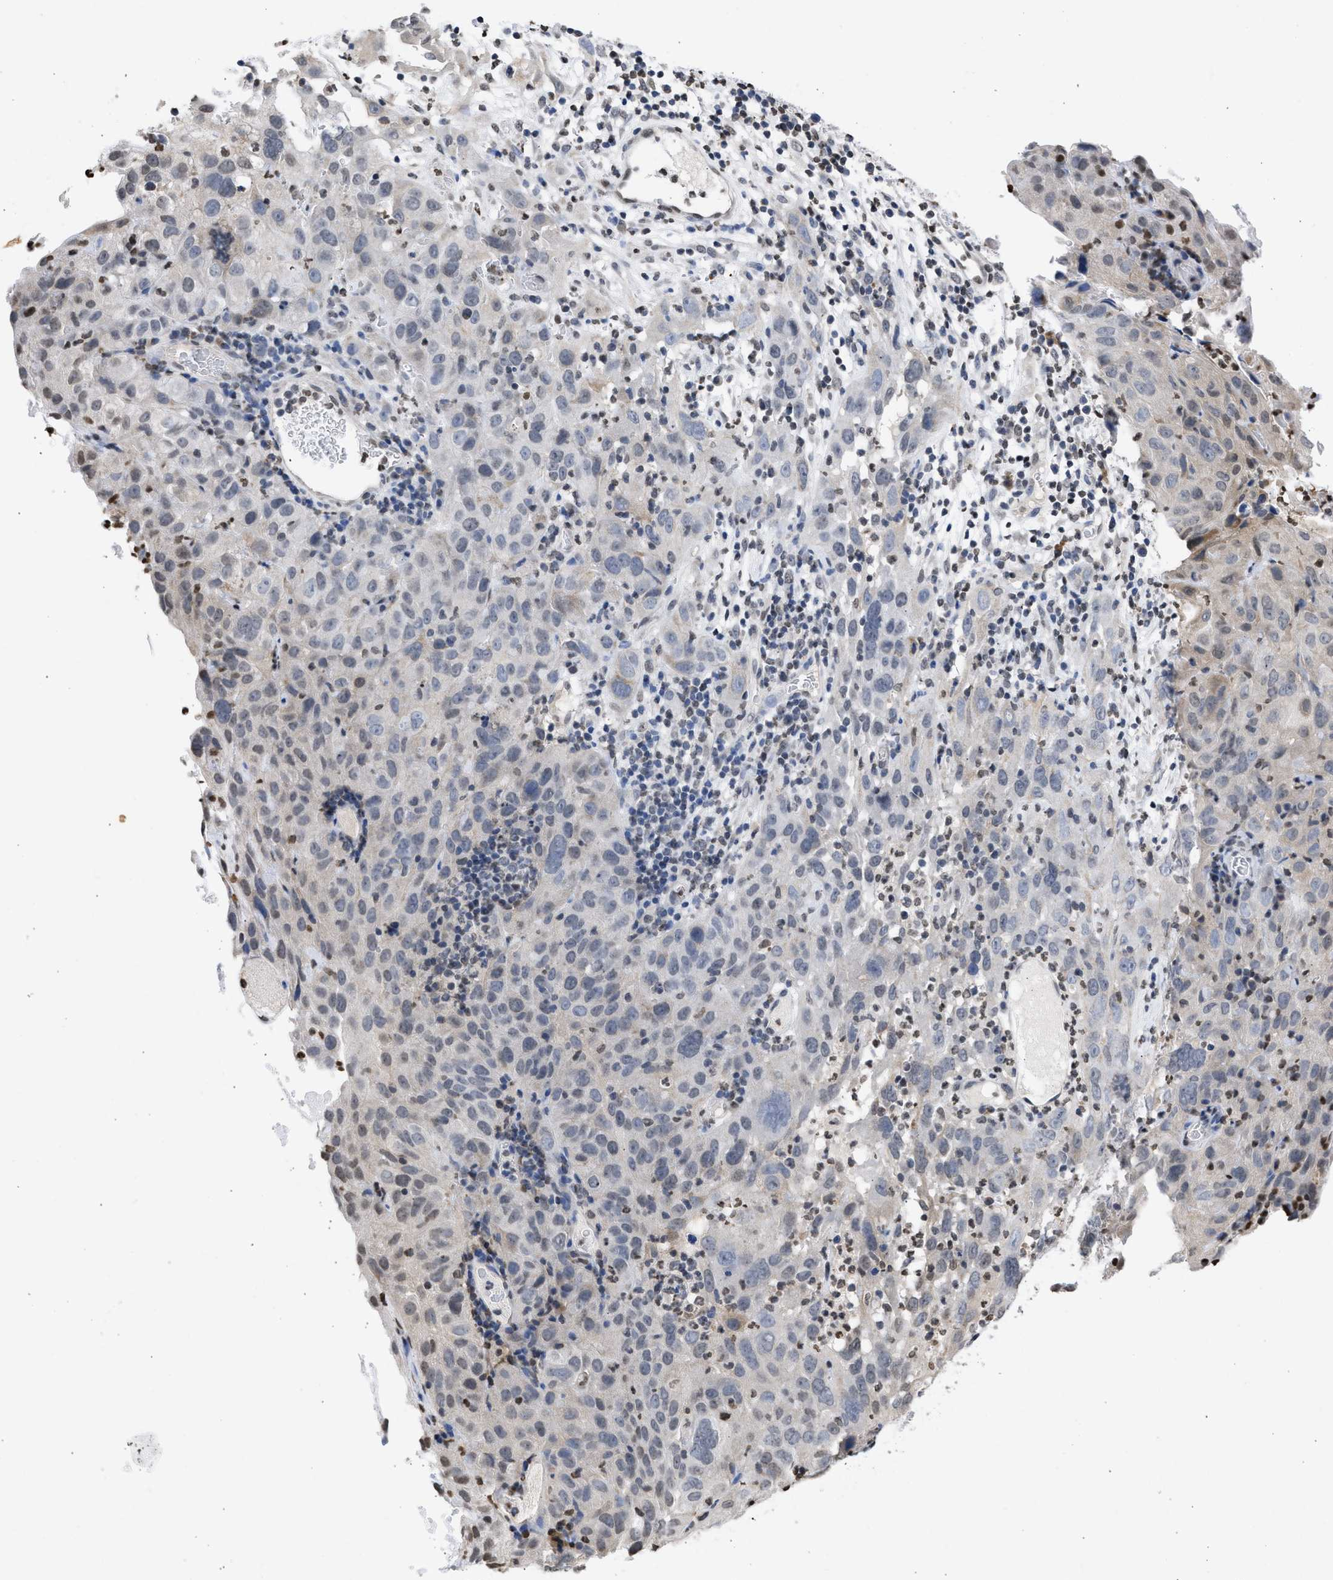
{"staining": {"intensity": "weak", "quantity": "<25%", "location": "nuclear"}, "tissue": "cervical cancer", "cell_type": "Tumor cells", "image_type": "cancer", "snomed": [{"axis": "morphology", "description": "Squamous cell carcinoma, NOS"}, {"axis": "topography", "description": "Cervix"}], "caption": "A micrograph of squamous cell carcinoma (cervical) stained for a protein displays no brown staining in tumor cells. (Immunohistochemistry, brightfield microscopy, high magnification).", "gene": "NUP35", "patient": {"sex": "female", "age": 32}}